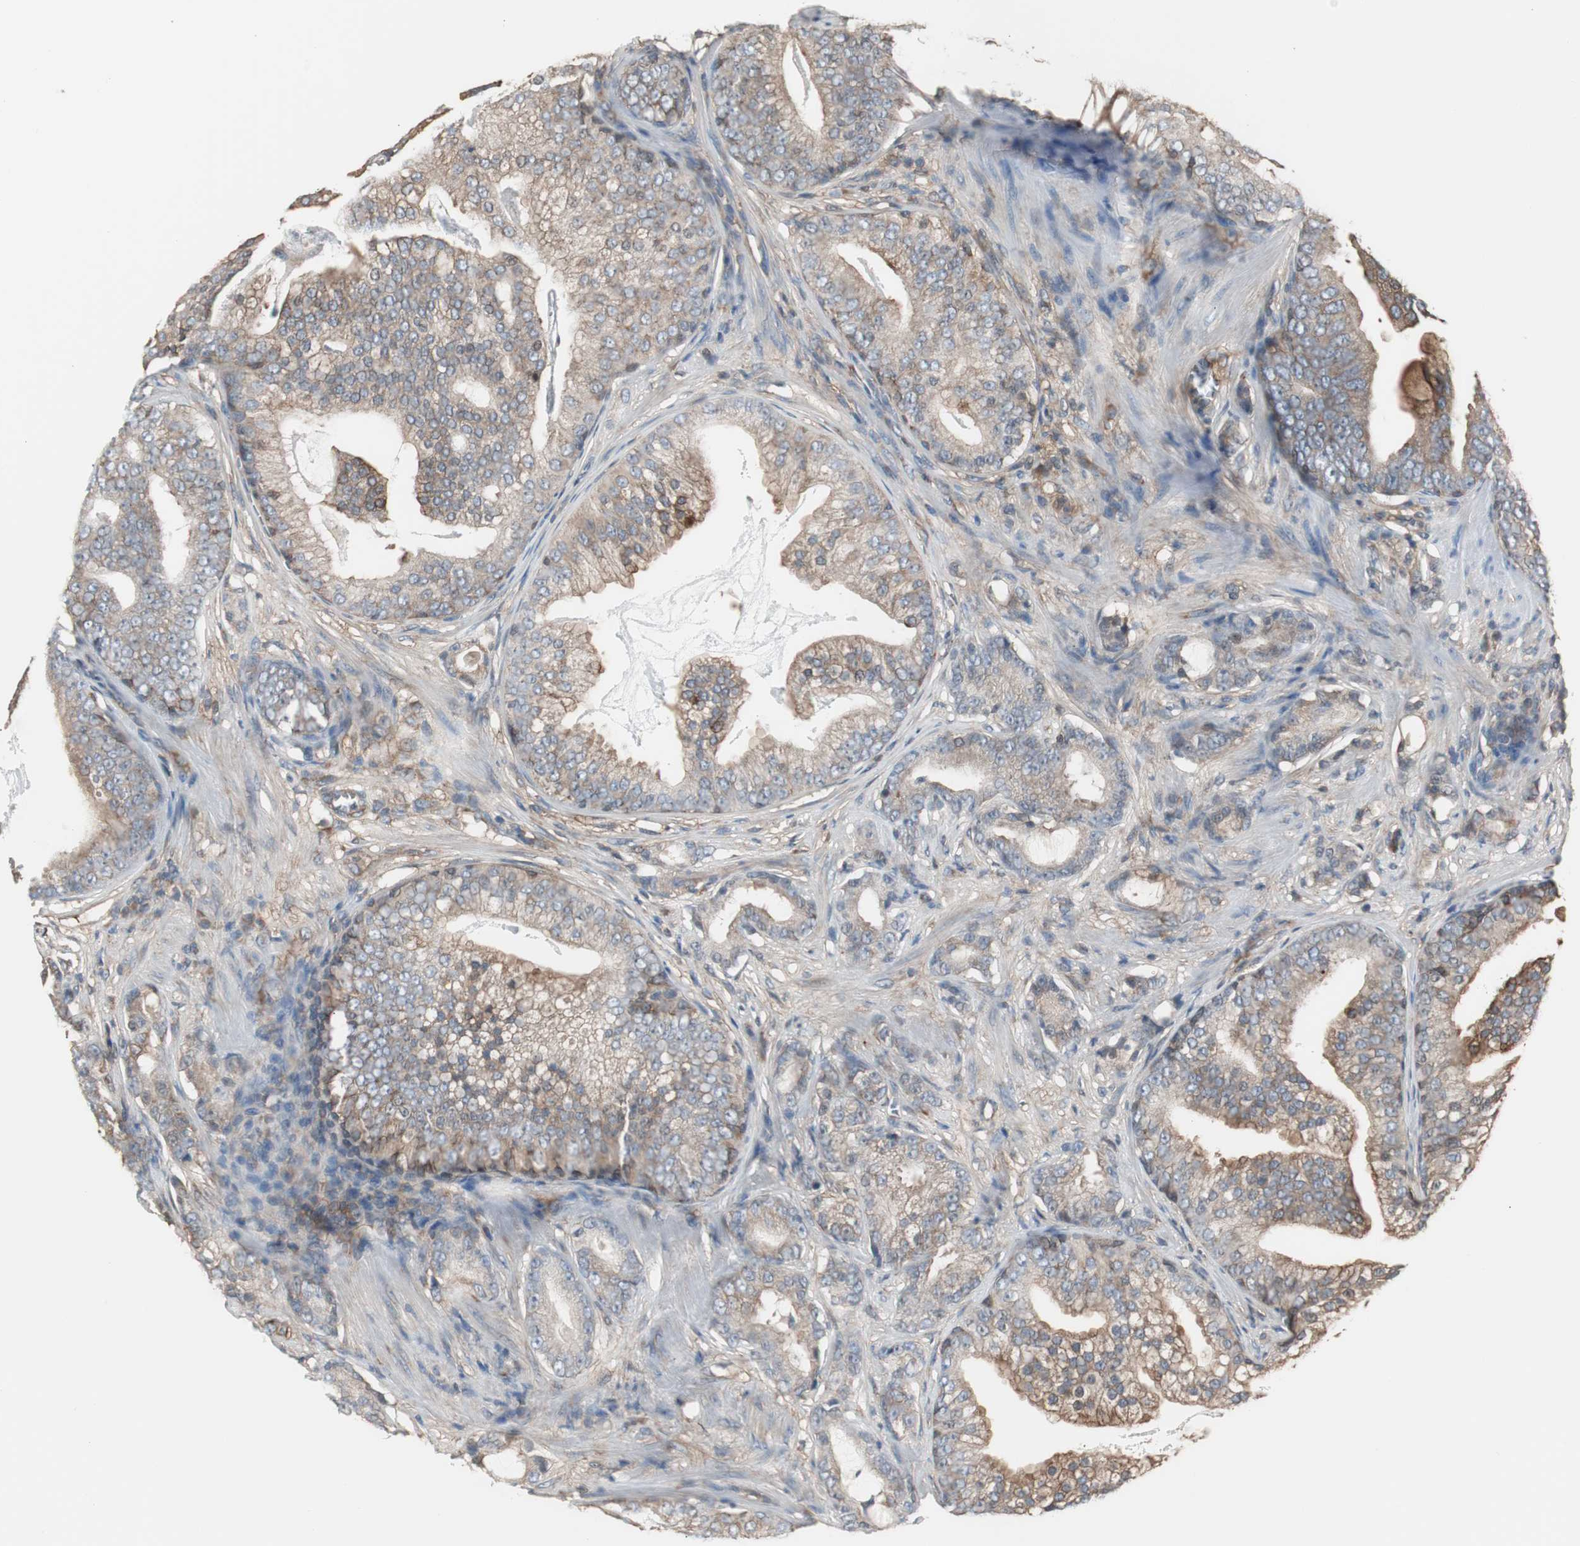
{"staining": {"intensity": "weak", "quantity": "25%-75%", "location": "cytoplasmic/membranous"}, "tissue": "prostate cancer", "cell_type": "Tumor cells", "image_type": "cancer", "snomed": [{"axis": "morphology", "description": "Adenocarcinoma, Low grade"}, {"axis": "topography", "description": "Prostate"}], "caption": "There is low levels of weak cytoplasmic/membranous expression in tumor cells of prostate adenocarcinoma (low-grade), as demonstrated by immunohistochemical staining (brown color).", "gene": "CAPNS1", "patient": {"sex": "male", "age": 58}}